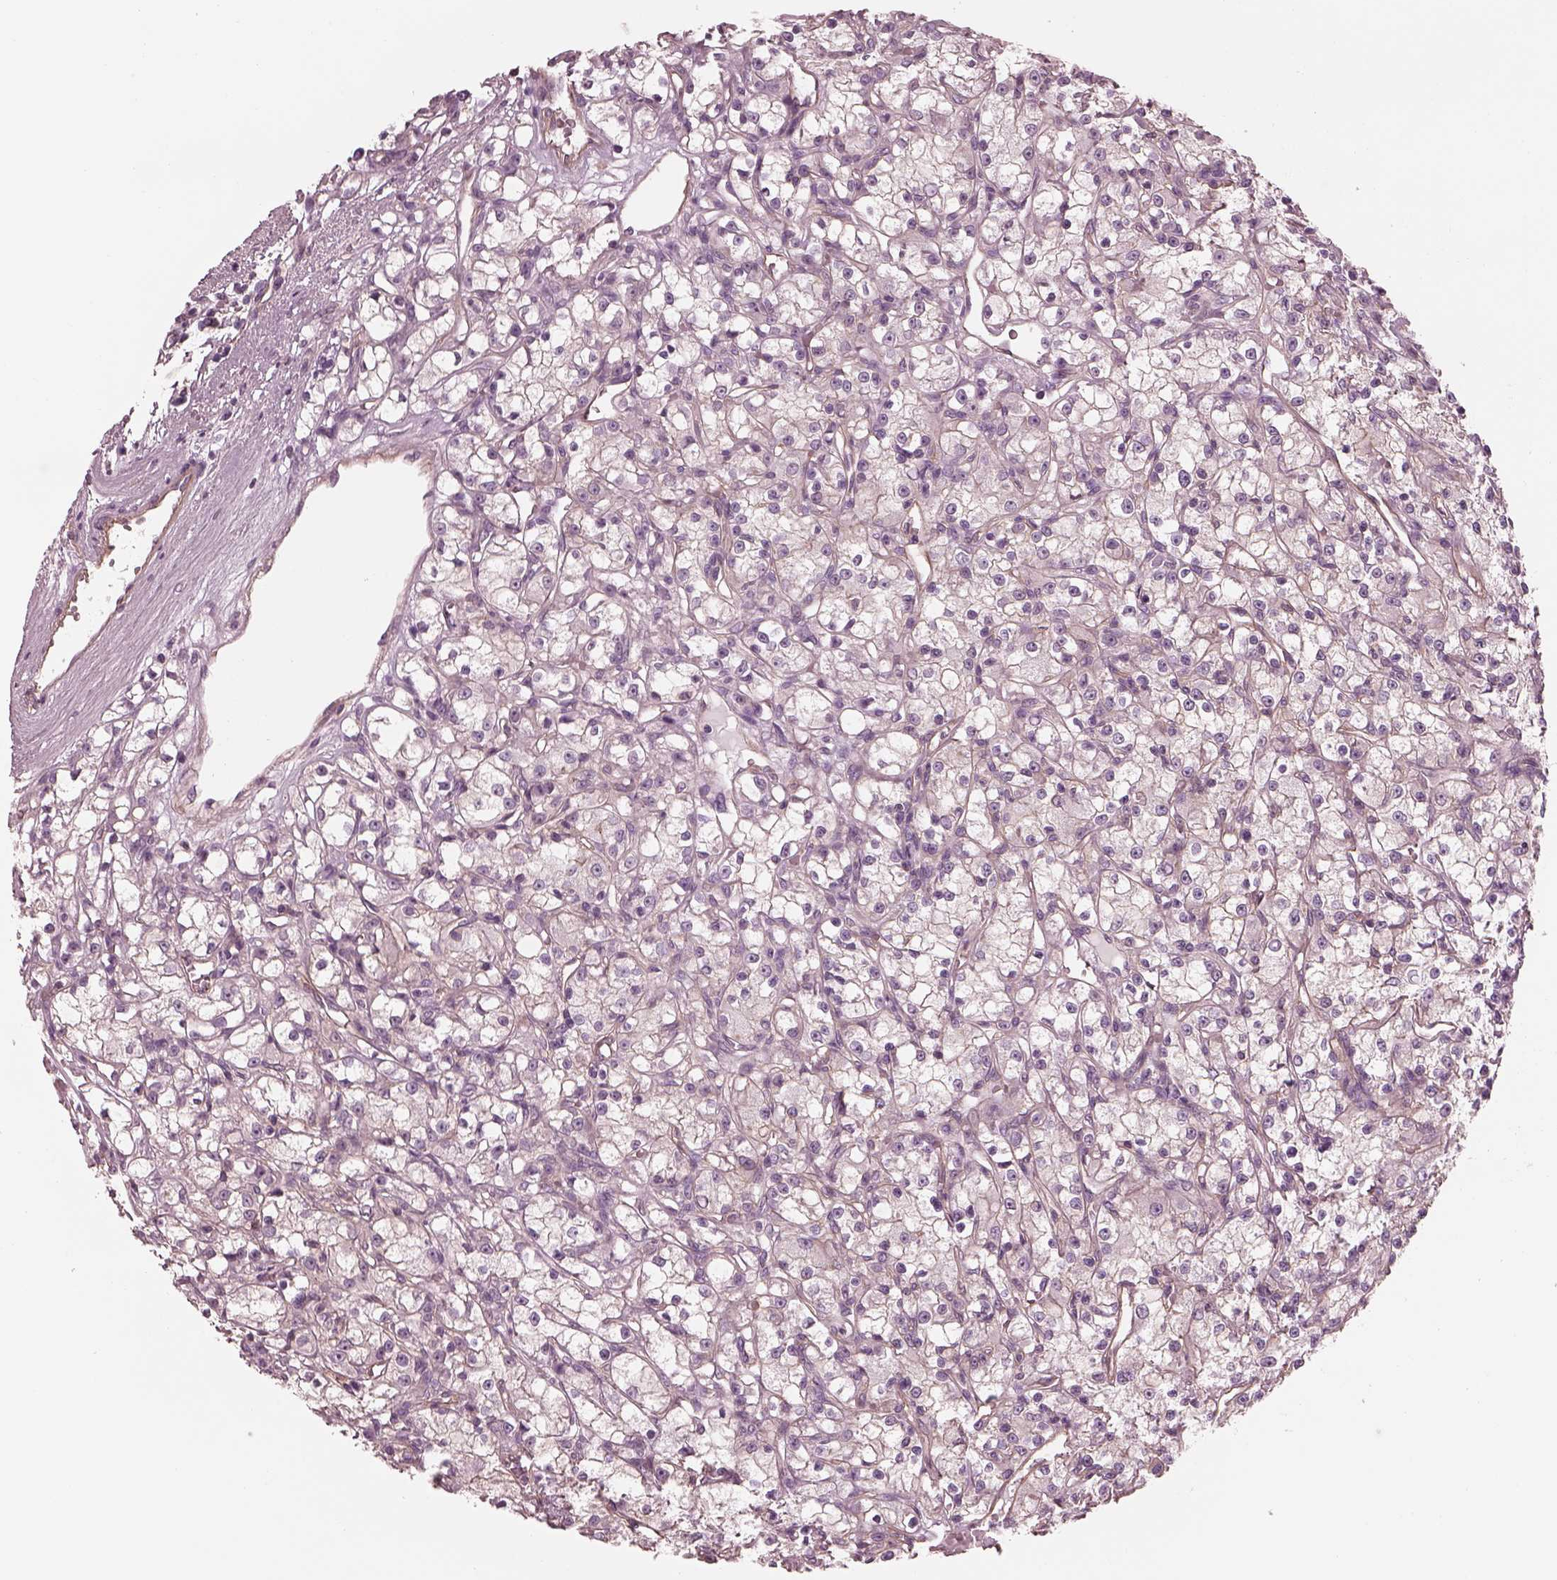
{"staining": {"intensity": "negative", "quantity": "none", "location": "none"}, "tissue": "renal cancer", "cell_type": "Tumor cells", "image_type": "cancer", "snomed": [{"axis": "morphology", "description": "Adenocarcinoma, NOS"}, {"axis": "topography", "description": "Kidney"}], "caption": "Adenocarcinoma (renal) stained for a protein using IHC displays no staining tumor cells.", "gene": "ELAPOR1", "patient": {"sex": "female", "age": 59}}